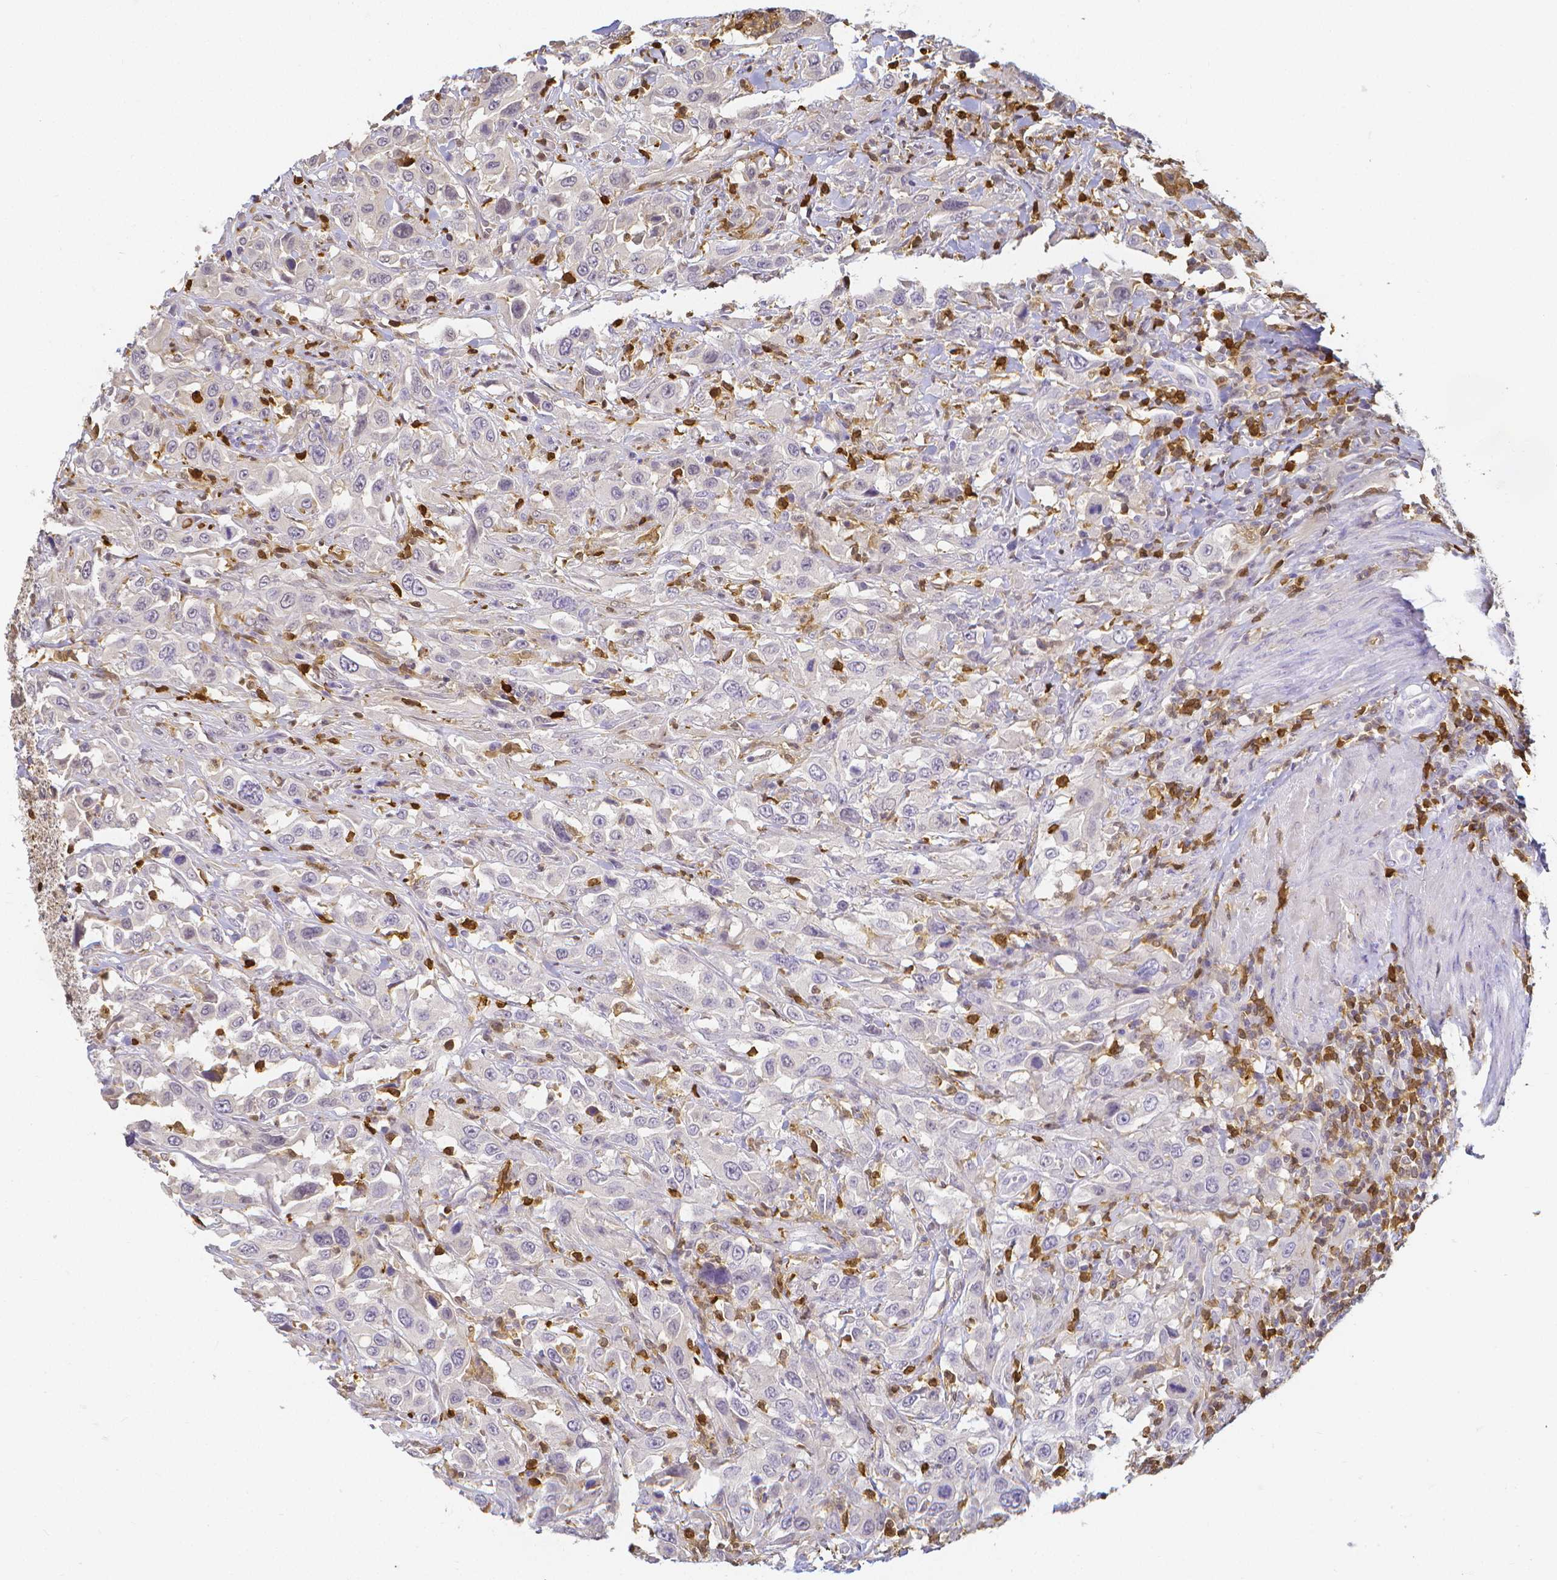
{"staining": {"intensity": "negative", "quantity": "none", "location": "none"}, "tissue": "urothelial cancer", "cell_type": "Tumor cells", "image_type": "cancer", "snomed": [{"axis": "morphology", "description": "Urothelial carcinoma, High grade"}, {"axis": "topography", "description": "Urinary bladder"}], "caption": "DAB immunohistochemical staining of human urothelial cancer shows no significant staining in tumor cells. Nuclei are stained in blue.", "gene": "COTL1", "patient": {"sex": "male", "age": 61}}